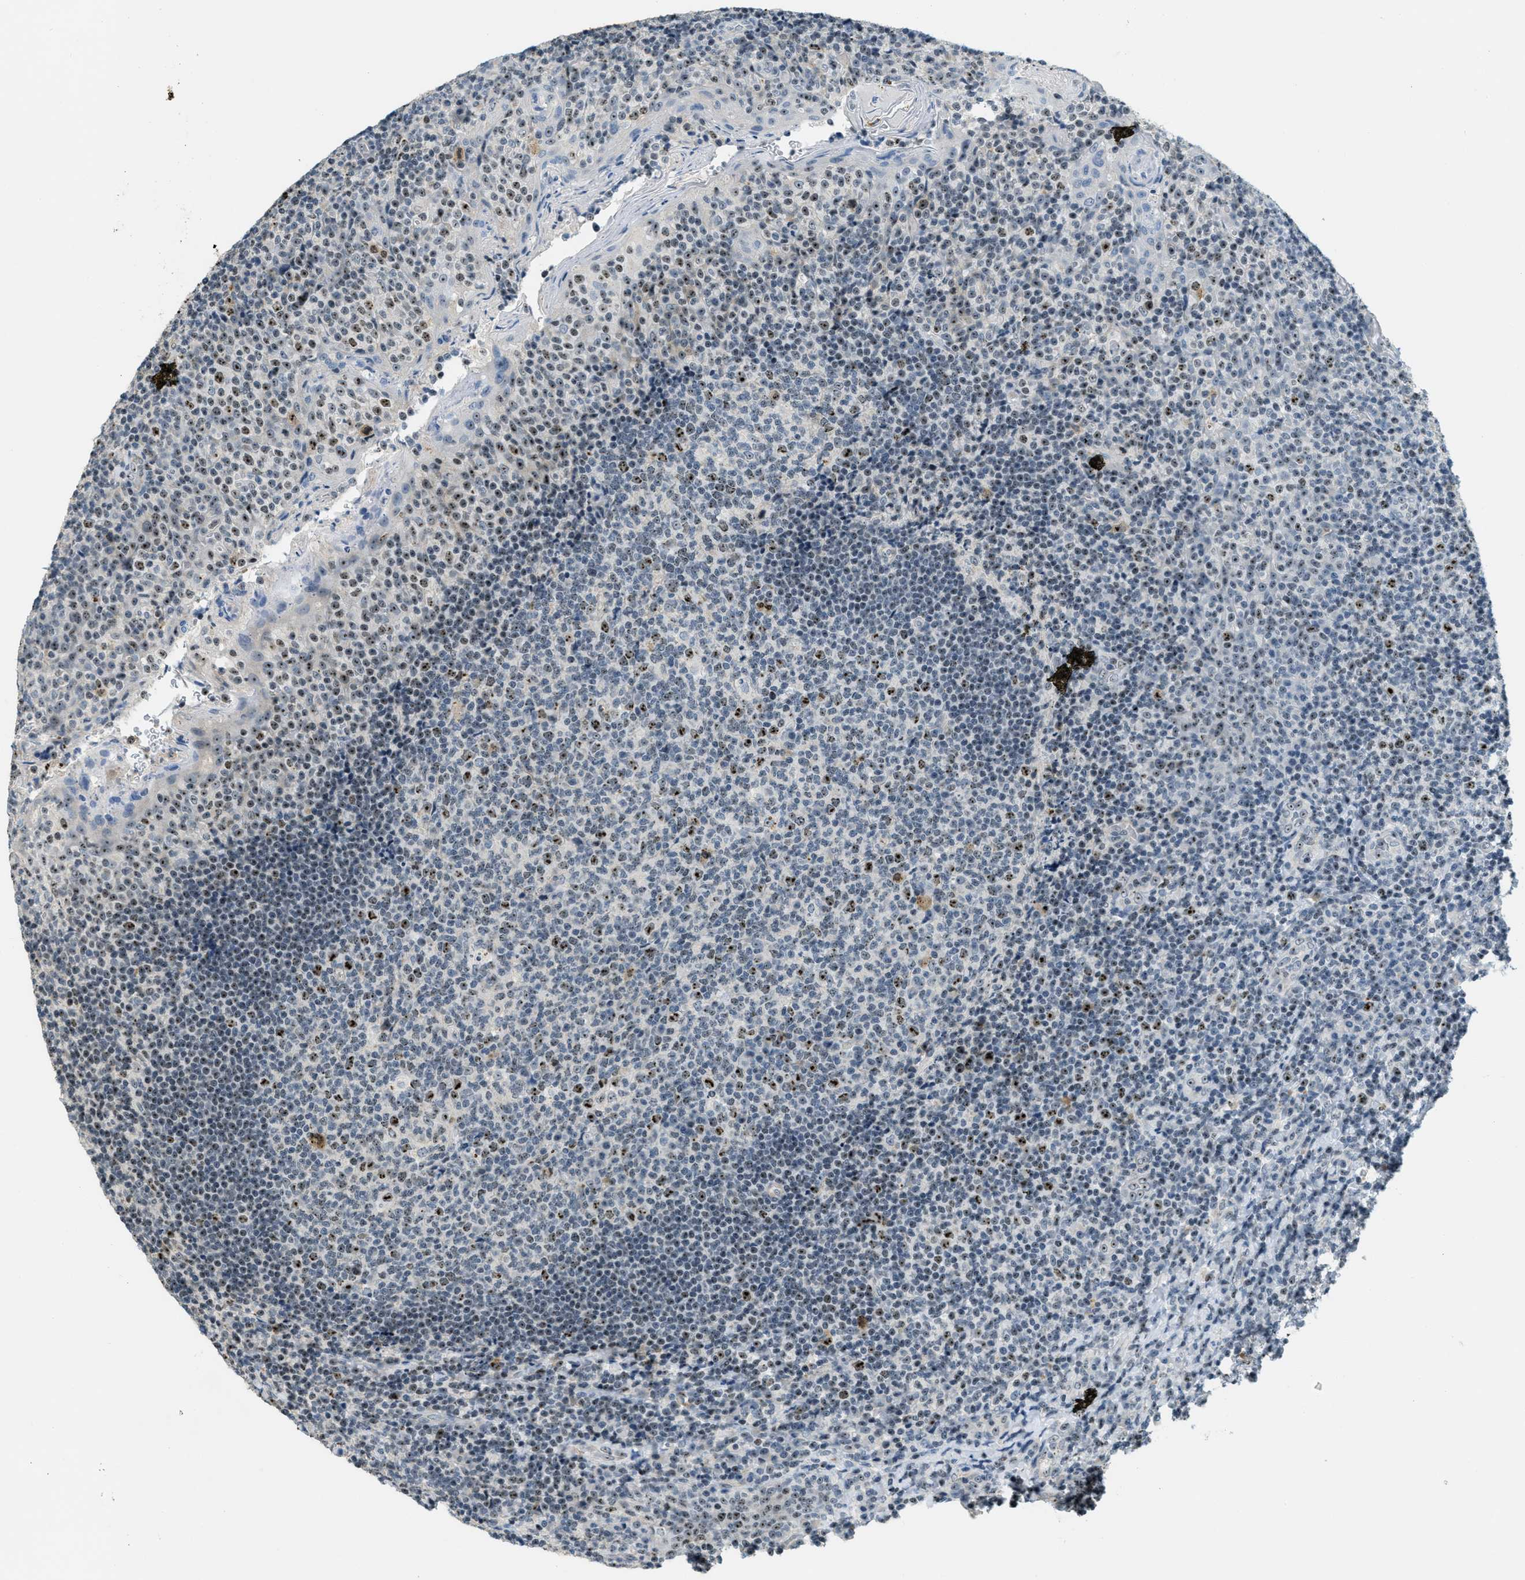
{"staining": {"intensity": "moderate", "quantity": "25%-75%", "location": "nuclear"}, "tissue": "tonsil", "cell_type": "Germinal center cells", "image_type": "normal", "snomed": [{"axis": "morphology", "description": "Normal tissue, NOS"}, {"axis": "topography", "description": "Tonsil"}], "caption": "Immunohistochemical staining of benign tonsil shows medium levels of moderate nuclear positivity in about 25%-75% of germinal center cells.", "gene": "DDX47", "patient": {"sex": "male", "age": 17}}